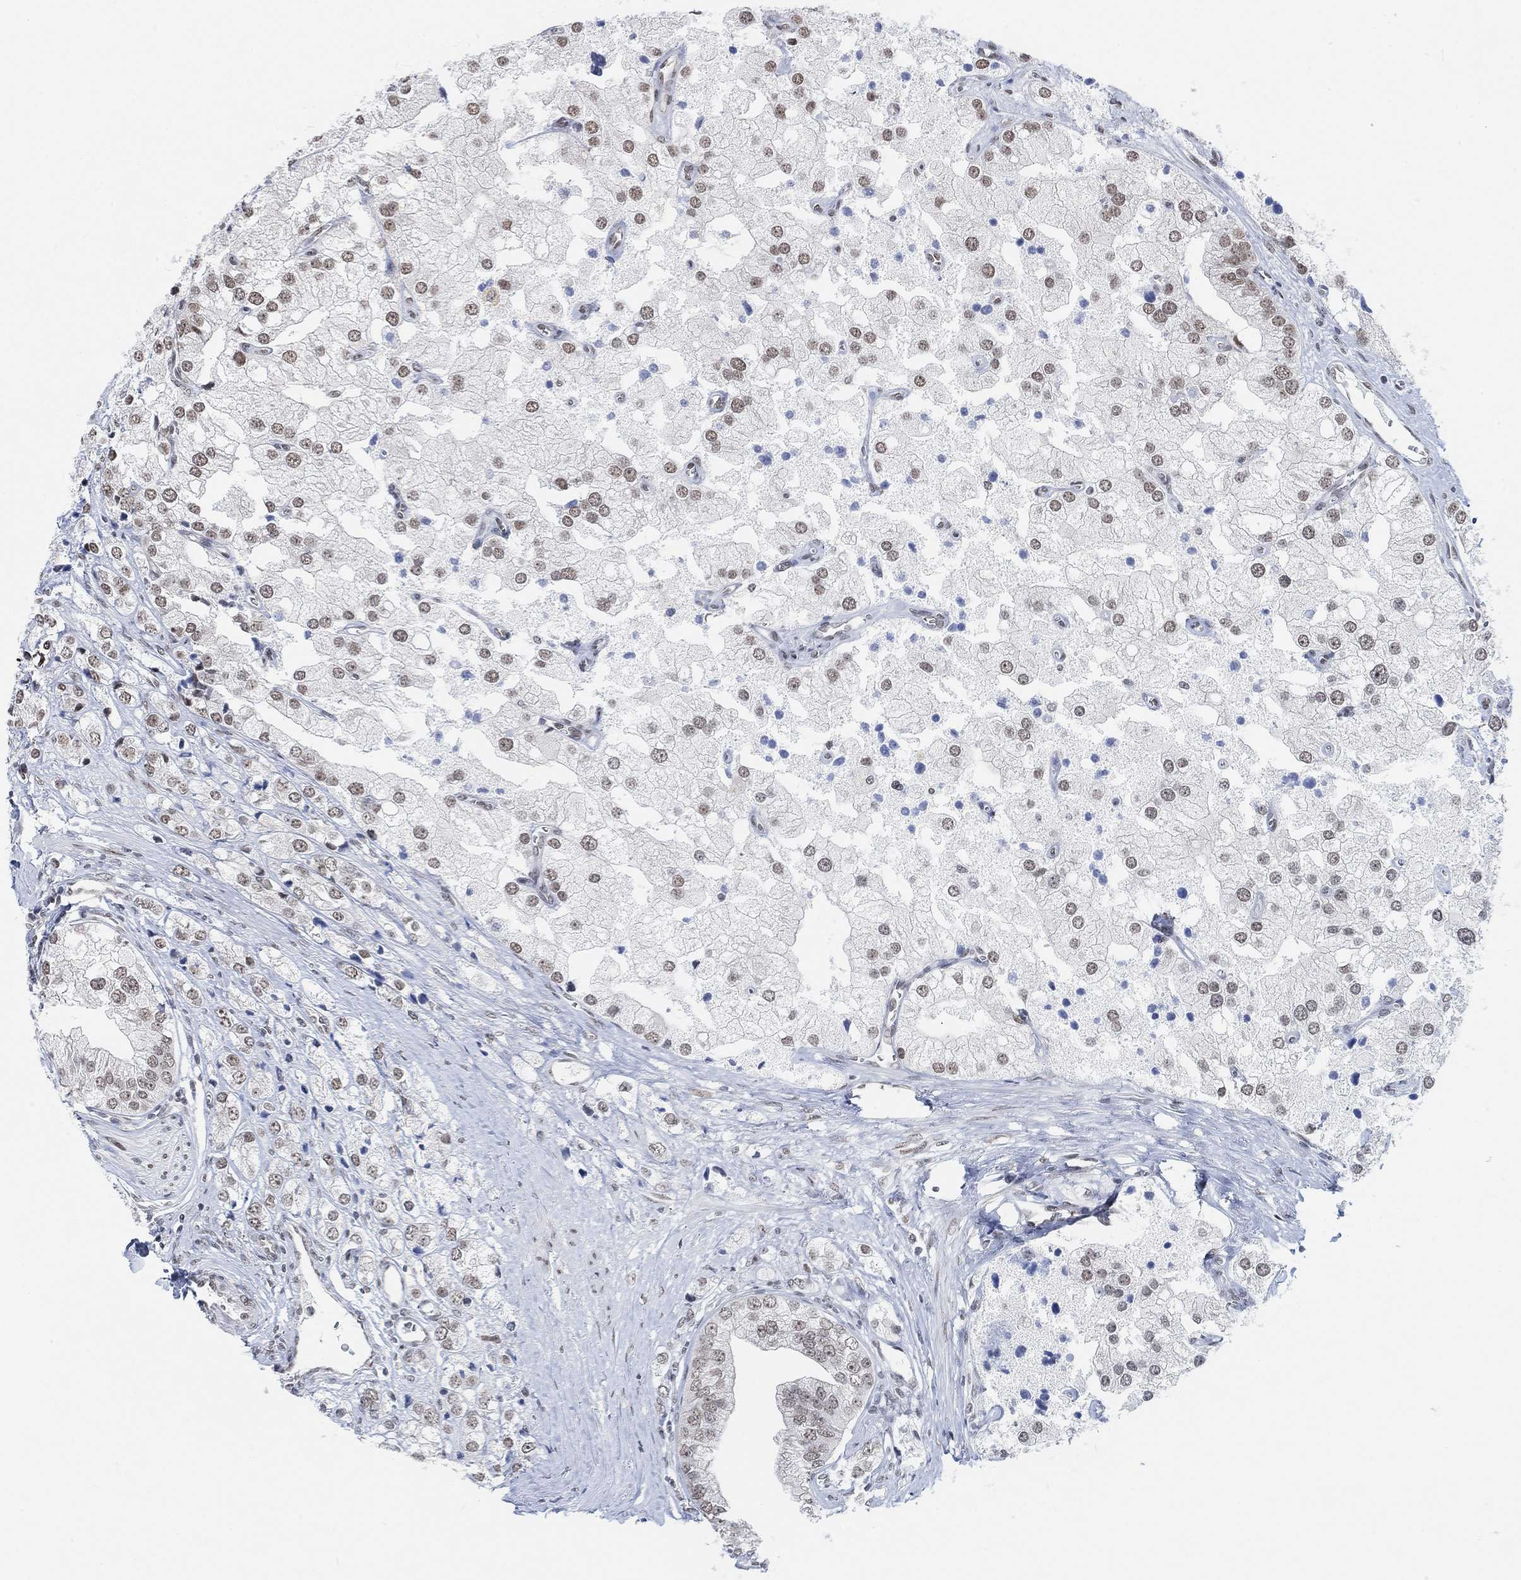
{"staining": {"intensity": "weak", "quantity": ">75%", "location": "nuclear"}, "tissue": "prostate cancer", "cell_type": "Tumor cells", "image_type": "cancer", "snomed": [{"axis": "morphology", "description": "Adenocarcinoma, NOS"}, {"axis": "topography", "description": "Prostate and seminal vesicle, NOS"}, {"axis": "topography", "description": "Prostate"}], "caption": "Prostate adenocarcinoma was stained to show a protein in brown. There is low levels of weak nuclear expression in approximately >75% of tumor cells.", "gene": "PURG", "patient": {"sex": "male", "age": 79}}